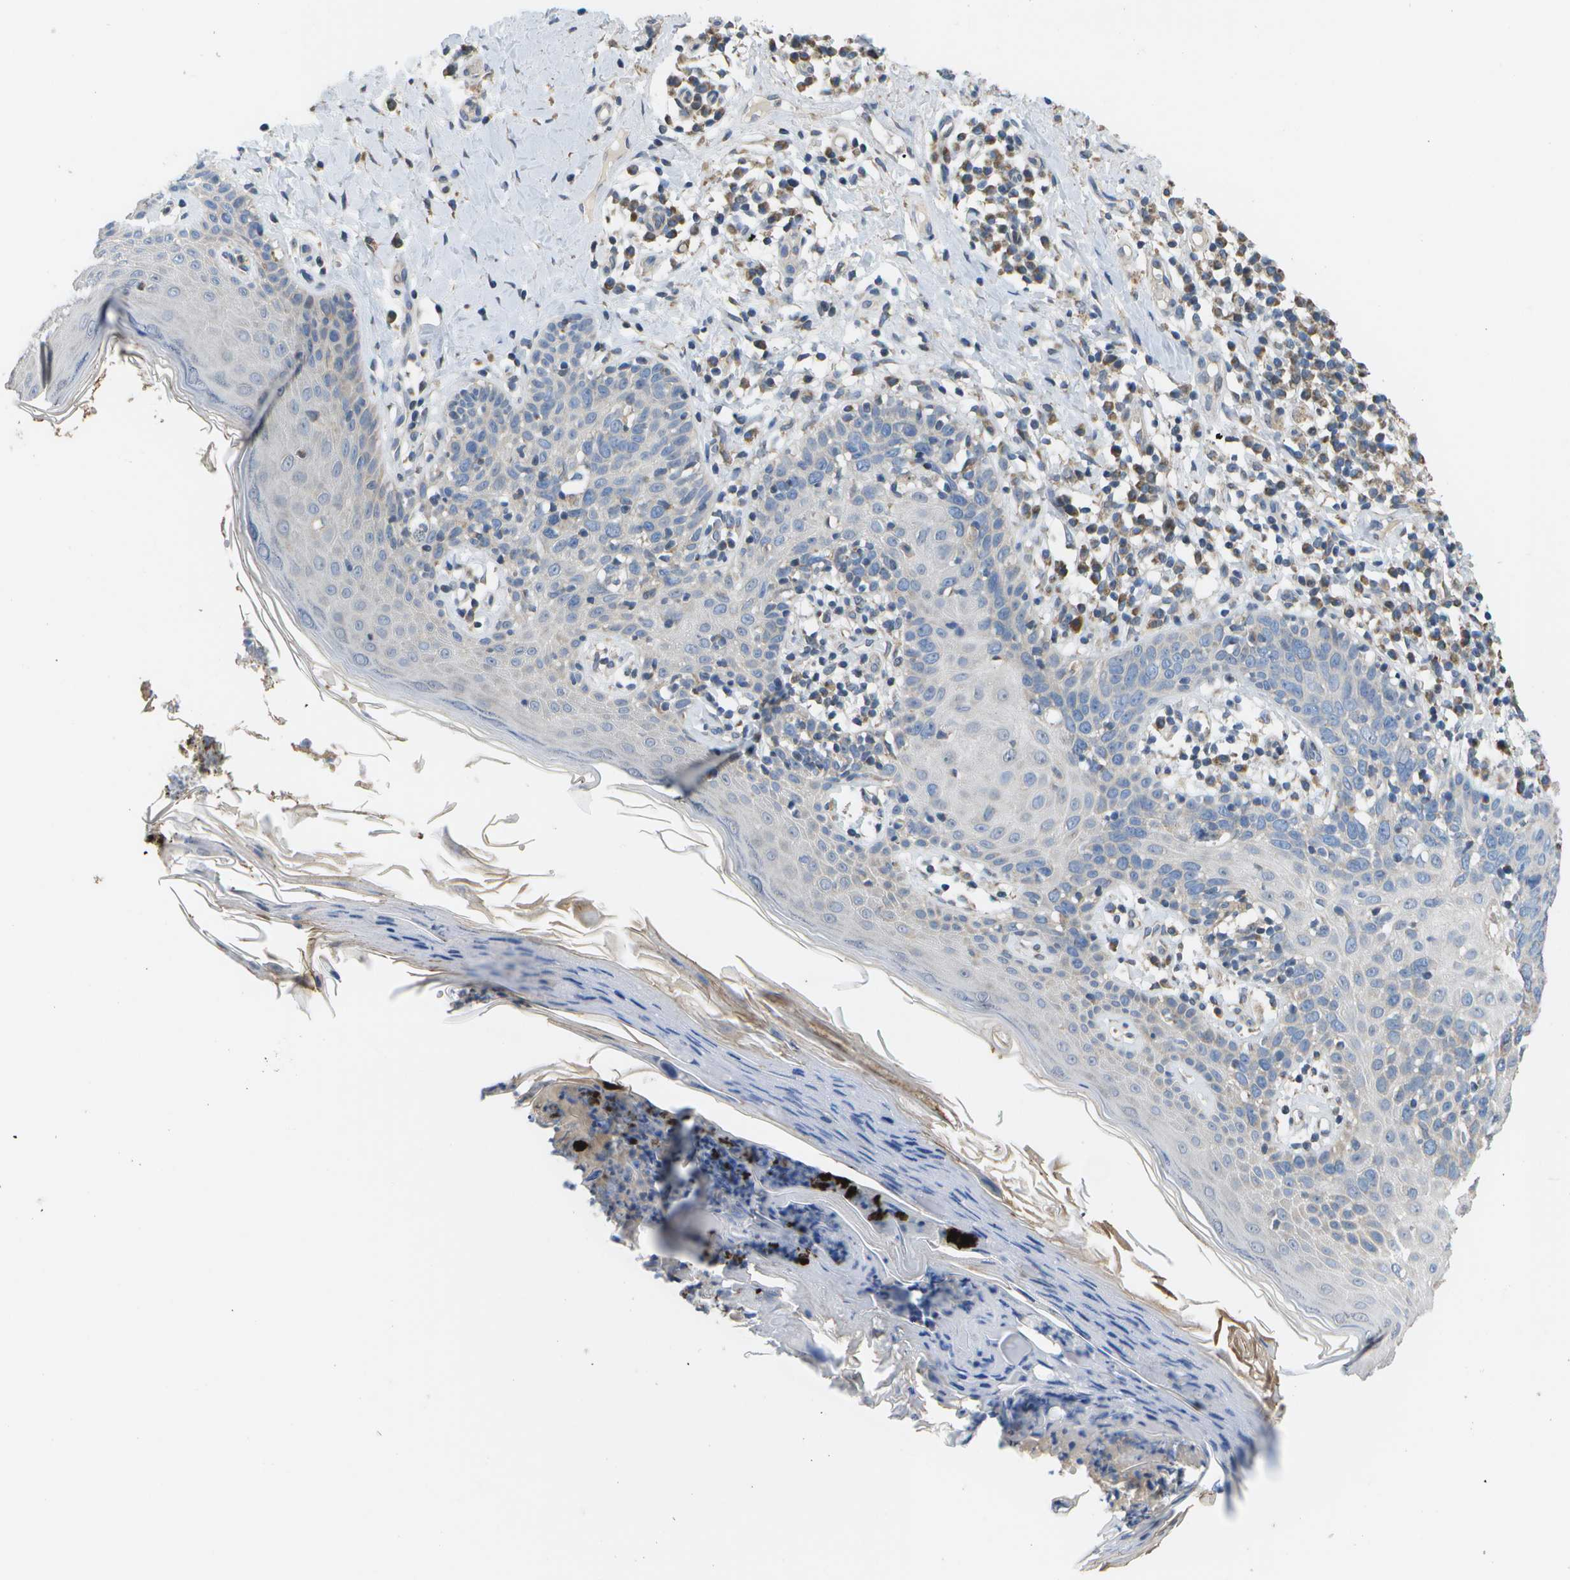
{"staining": {"intensity": "negative", "quantity": "none", "location": "none"}, "tissue": "skin cancer", "cell_type": "Tumor cells", "image_type": "cancer", "snomed": [{"axis": "morphology", "description": "Squamous cell carcinoma in situ, NOS"}, {"axis": "morphology", "description": "Squamous cell carcinoma, NOS"}, {"axis": "topography", "description": "Skin"}], "caption": "Human squamous cell carcinoma (skin) stained for a protein using IHC exhibits no staining in tumor cells.", "gene": "HADHA", "patient": {"sex": "male", "age": 93}}